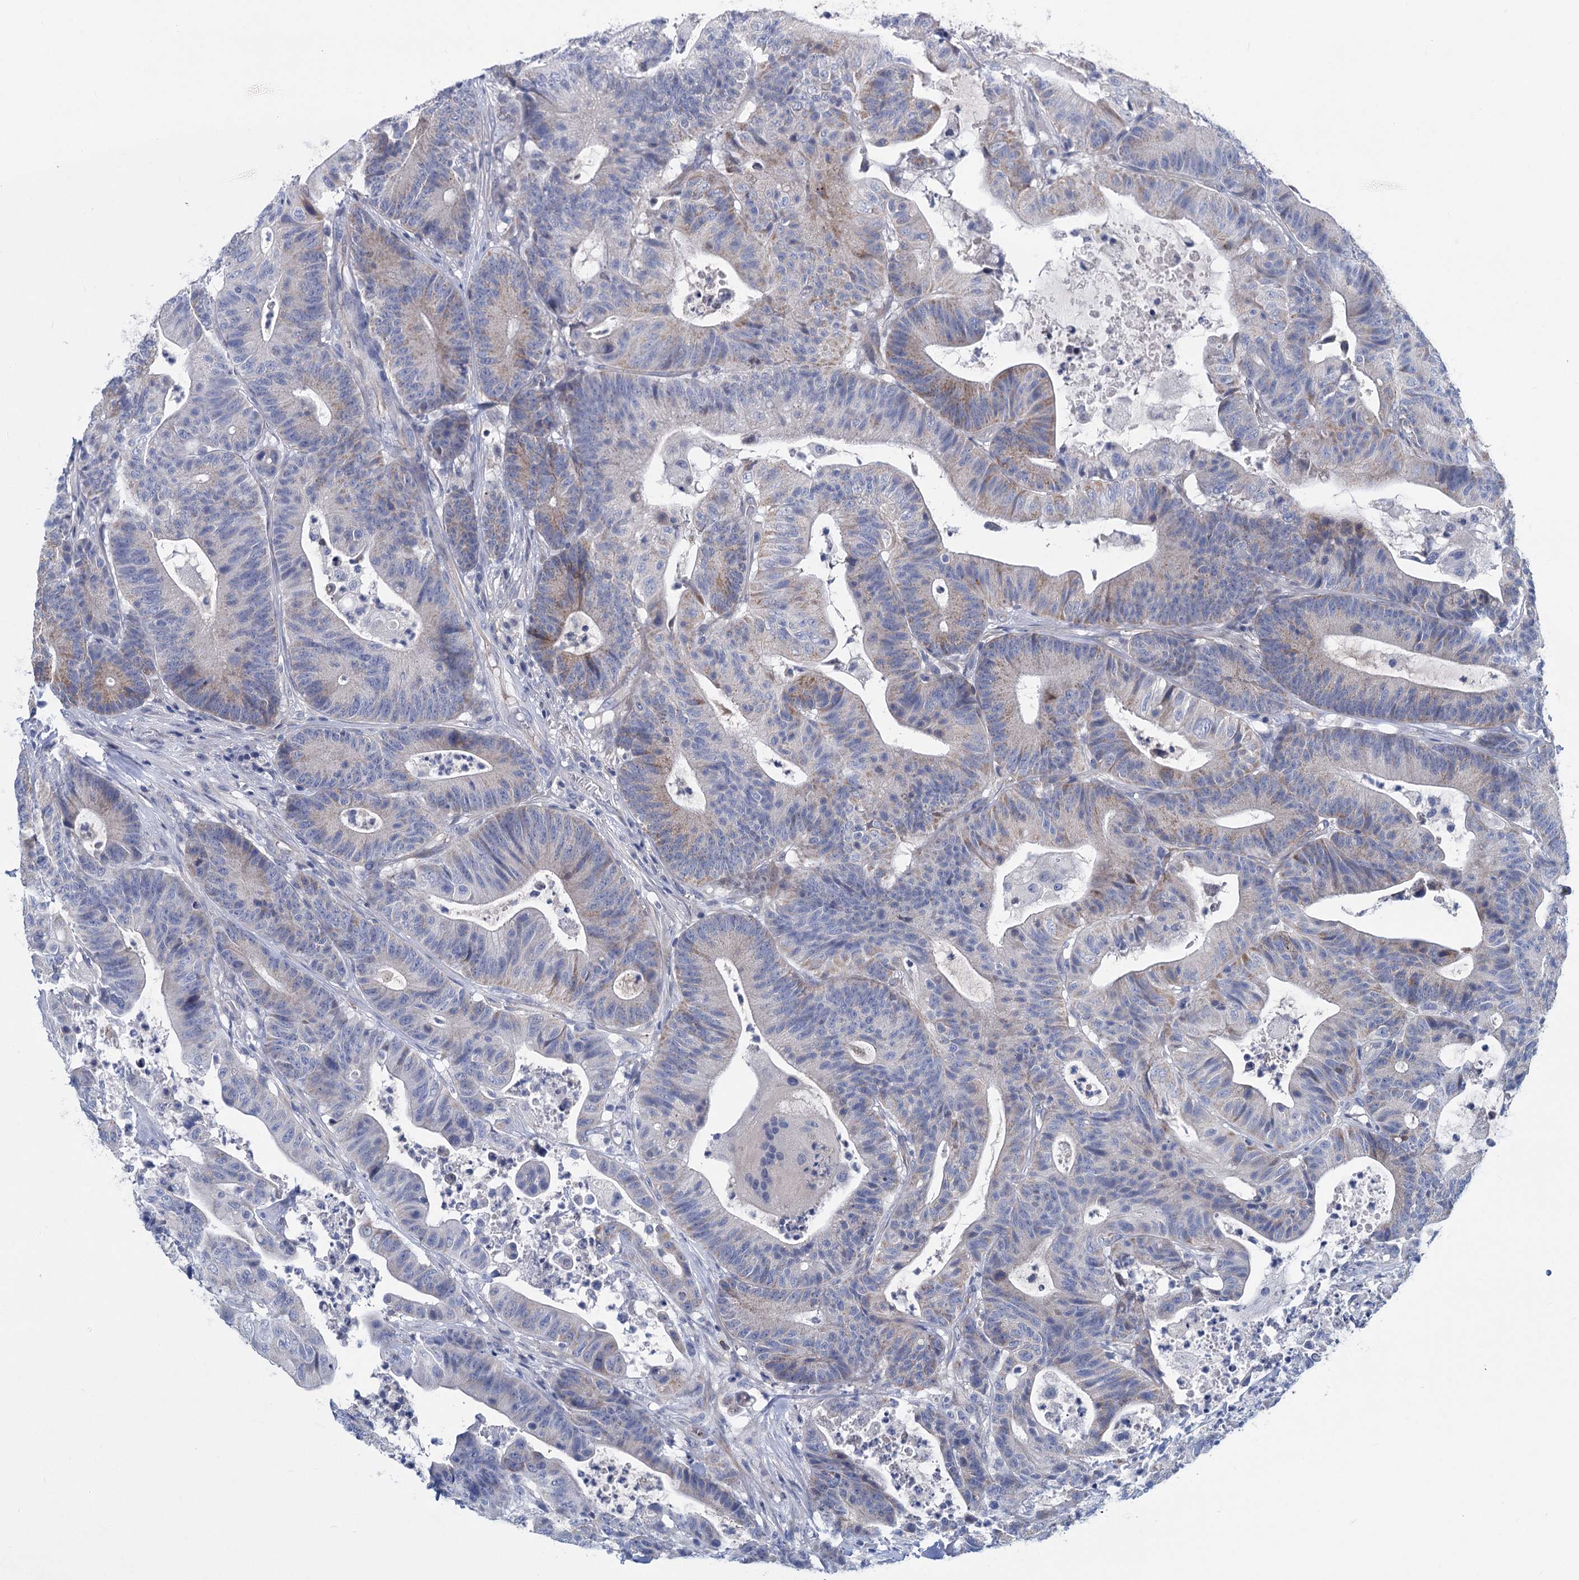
{"staining": {"intensity": "weak", "quantity": "<25%", "location": "cytoplasmic/membranous"}, "tissue": "colorectal cancer", "cell_type": "Tumor cells", "image_type": "cancer", "snomed": [{"axis": "morphology", "description": "Adenocarcinoma, NOS"}, {"axis": "topography", "description": "Colon"}], "caption": "Tumor cells show no significant protein staining in colorectal cancer.", "gene": "CHDH", "patient": {"sex": "female", "age": 84}}